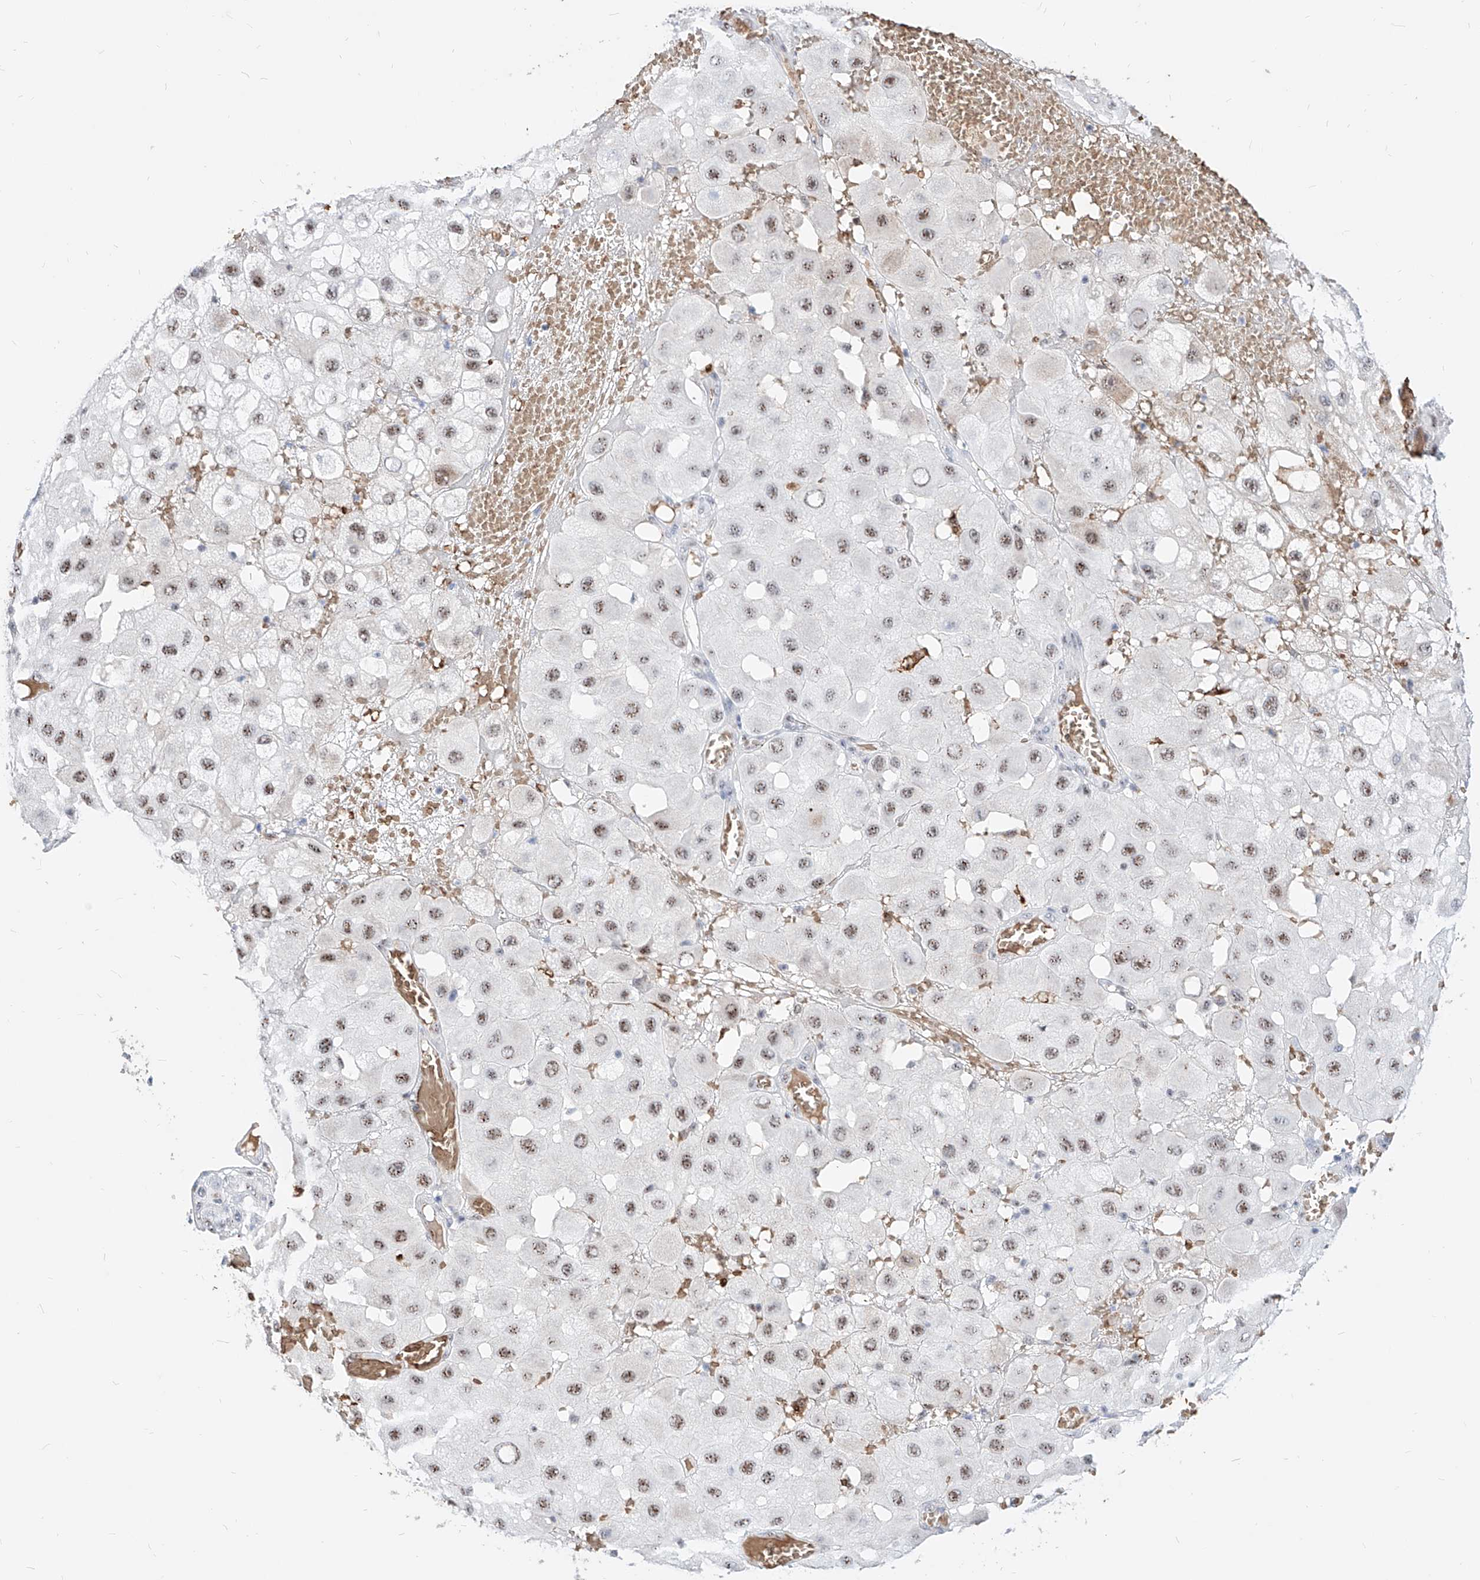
{"staining": {"intensity": "moderate", "quantity": ">75%", "location": "nuclear"}, "tissue": "melanoma", "cell_type": "Tumor cells", "image_type": "cancer", "snomed": [{"axis": "morphology", "description": "Malignant melanoma, NOS"}, {"axis": "topography", "description": "Skin"}], "caption": "About >75% of tumor cells in human melanoma display moderate nuclear protein expression as visualized by brown immunohistochemical staining.", "gene": "ZFP42", "patient": {"sex": "female", "age": 81}}